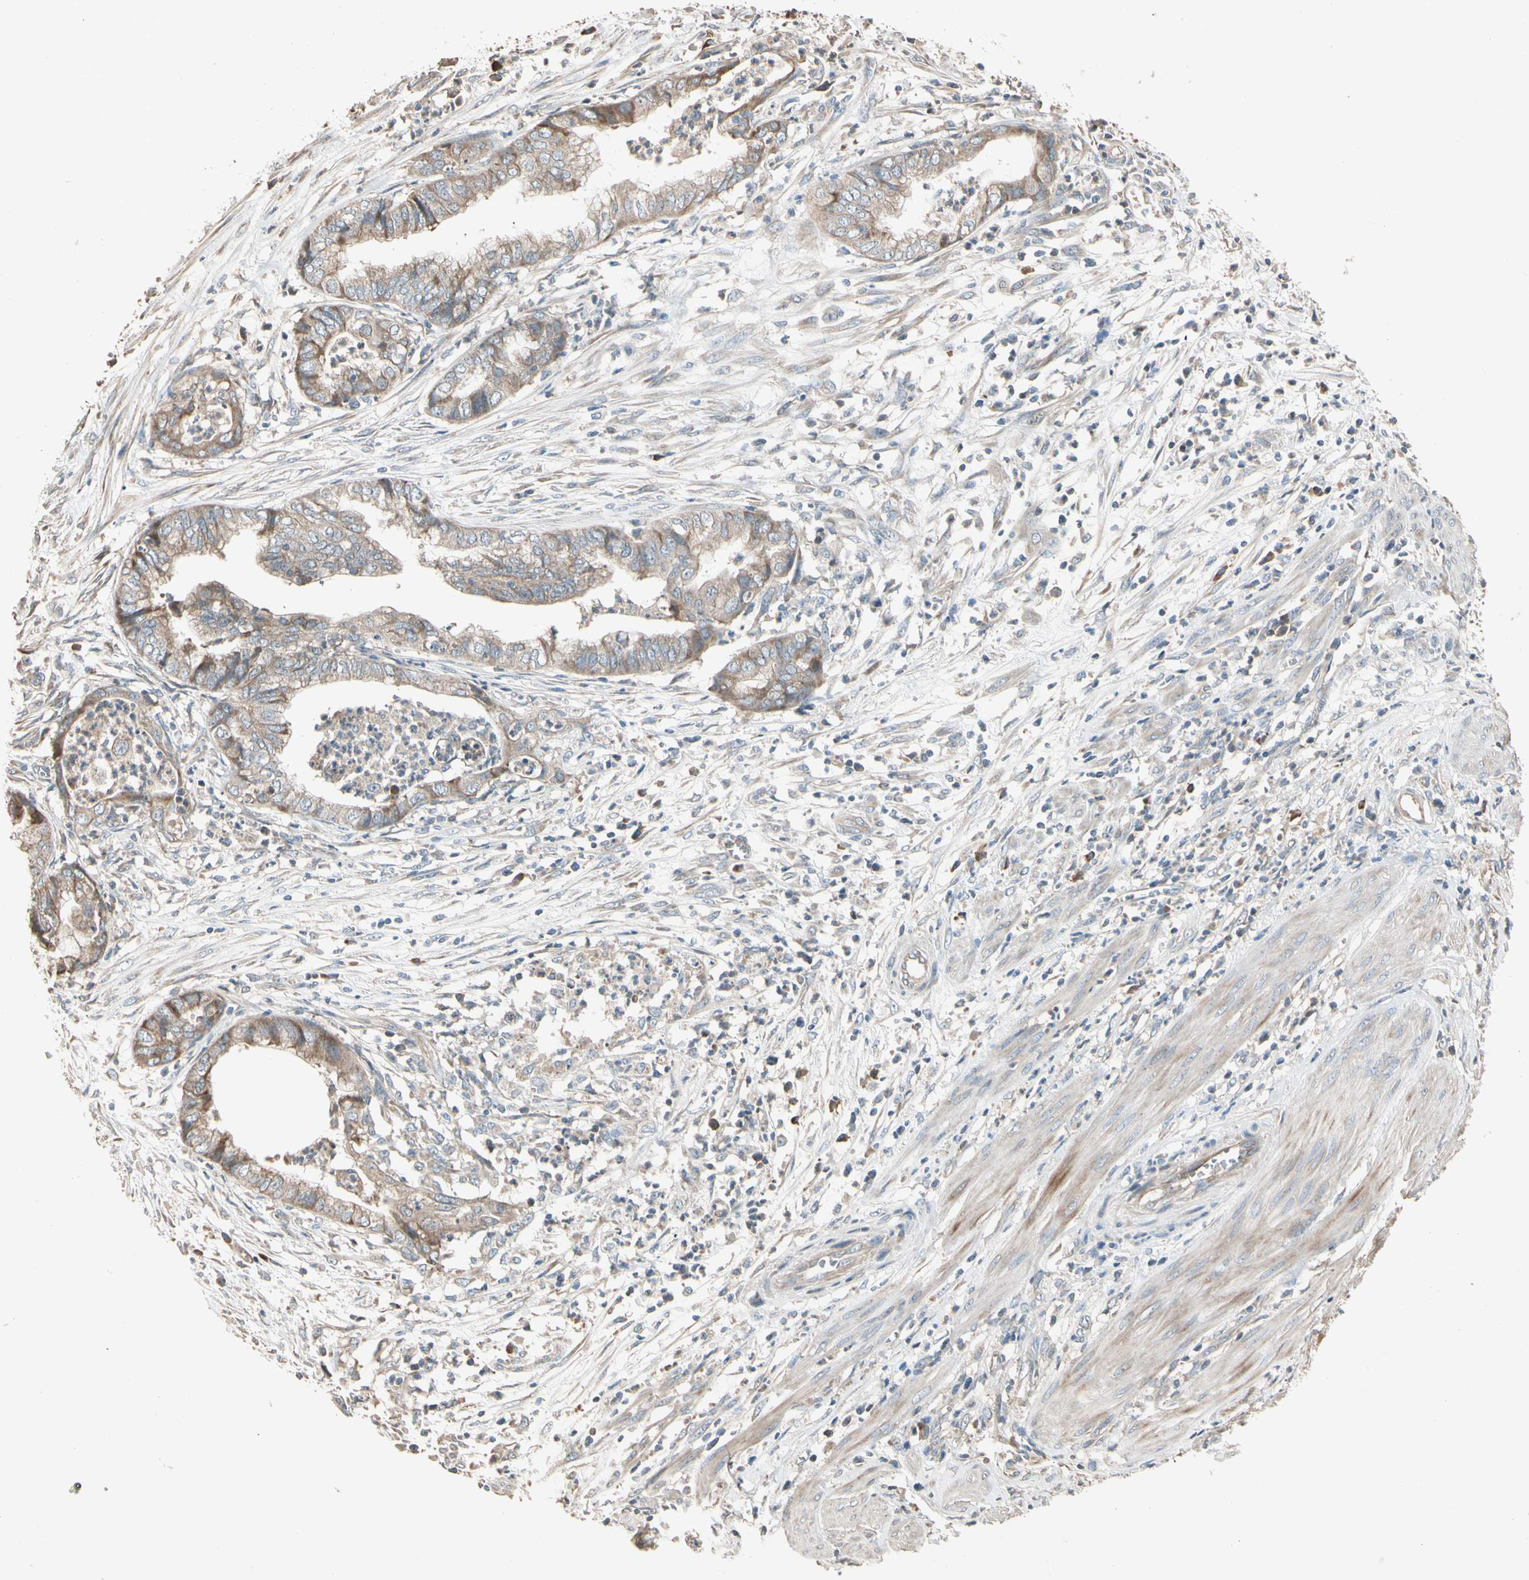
{"staining": {"intensity": "moderate", "quantity": "25%-75%", "location": "cytoplasmic/membranous"}, "tissue": "endometrial cancer", "cell_type": "Tumor cells", "image_type": "cancer", "snomed": [{"axis": "morphology", "description": "Necrosis, NOS"}, {"axis": "morphology", "description": "Adenocarcinoma, NOS"}, {"axis": "topography", "description": "Endometrium"}], "caption": "A high-resolution micrograph shows immunohistochemistry staining of adenocarcinoma (endometrial), which shows moderate cytoplasmic/membranous positivity in approximately 25%-75% of tumor cells.", "gene": "TNFRSF21", "patient": {"sex": "female", "age": 79}}